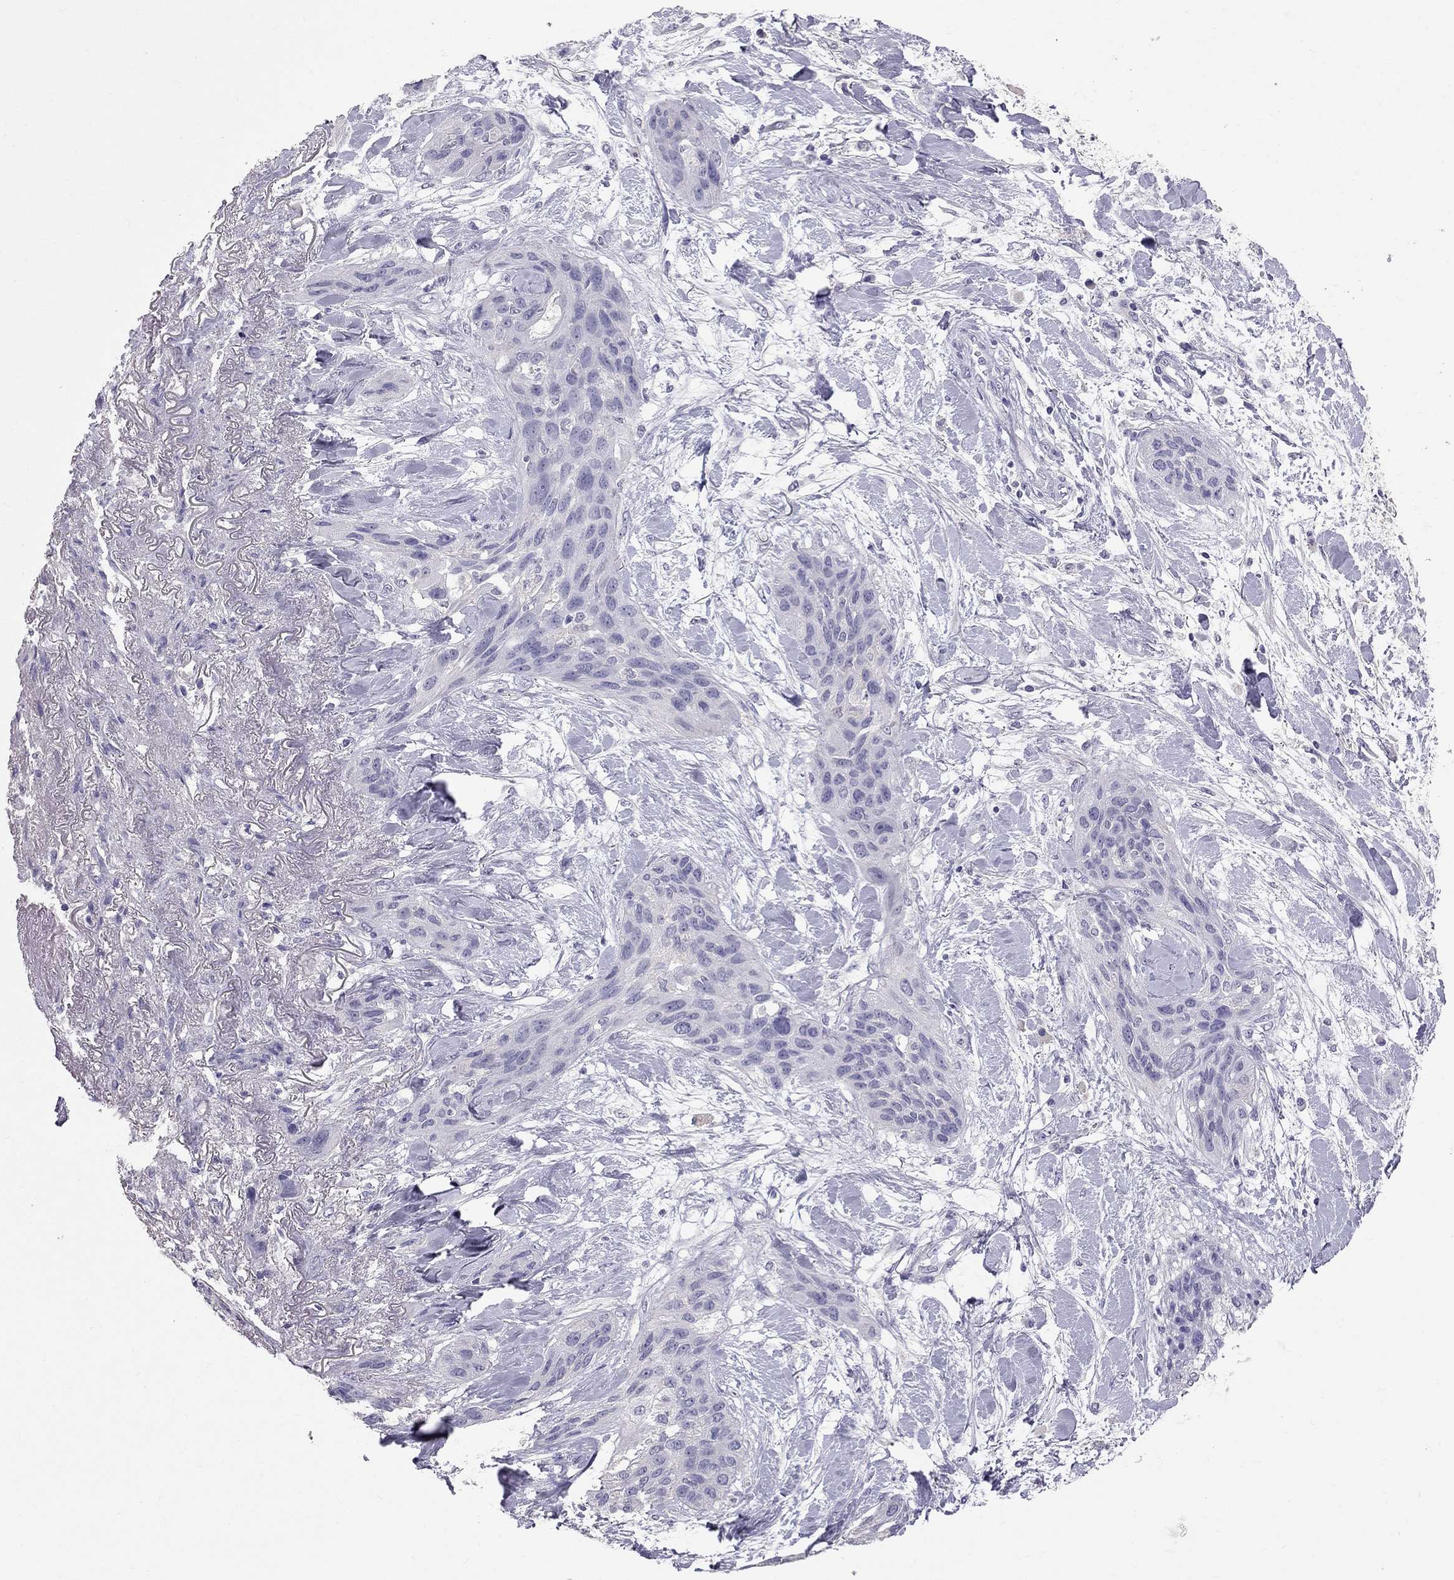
{"staining": {"intensity": "negative", "quantity": "none", "location": "none"}, "tissue": "lung cancer", "cell_type": "Tumor cells", "image_type": "cancer", "snomed": [{"axis": "morphology", "description": "Squamous cell carcinoma, NOS"}, {"axis": "topography", "description": "Lung"}], "caption": "Lung cancer (squamous cell carcinoma) was stained to show a protein in brown. There is no significant staining in tumor cells.", "gene": "CFAP91", "patient": {"sex": "female", "age": 70}}